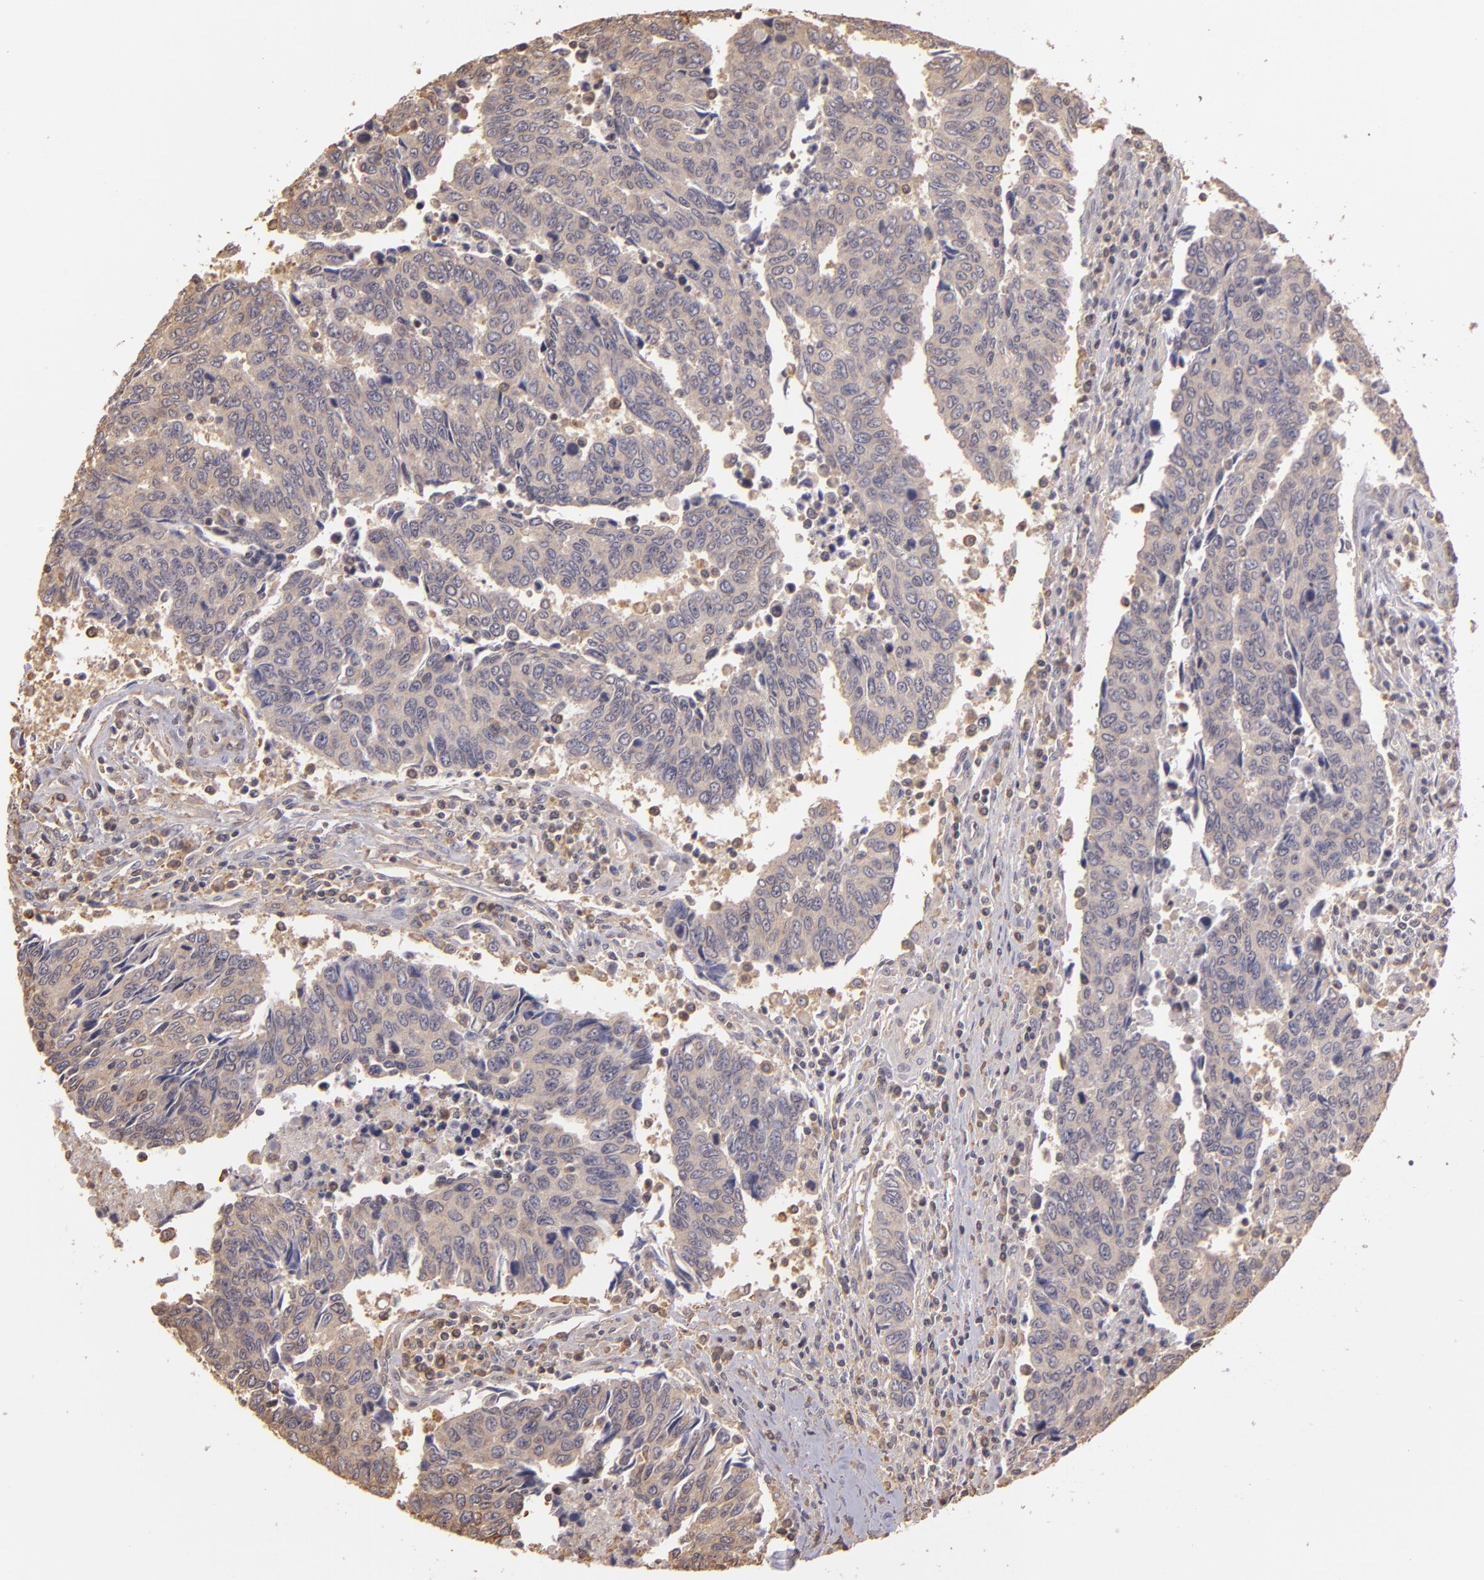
{"staining": {"intensity": "negative", "quantity": "none", "location": "none"}, "tissue": "urothelial cancer", "cell_type": "Tumor cells", "image_type": "cancer", "snomed": [{"axis": "morphology", "description": "Urothelial carcinoma, High grade"}, {"axis": "topography", "description": "Urinary bladder"}], "caption": "Tumor cells are negative for protein expression in human urothelial cancer.", "gene": "ARPC2", "patient": {"sex": "male", "age": 86}}